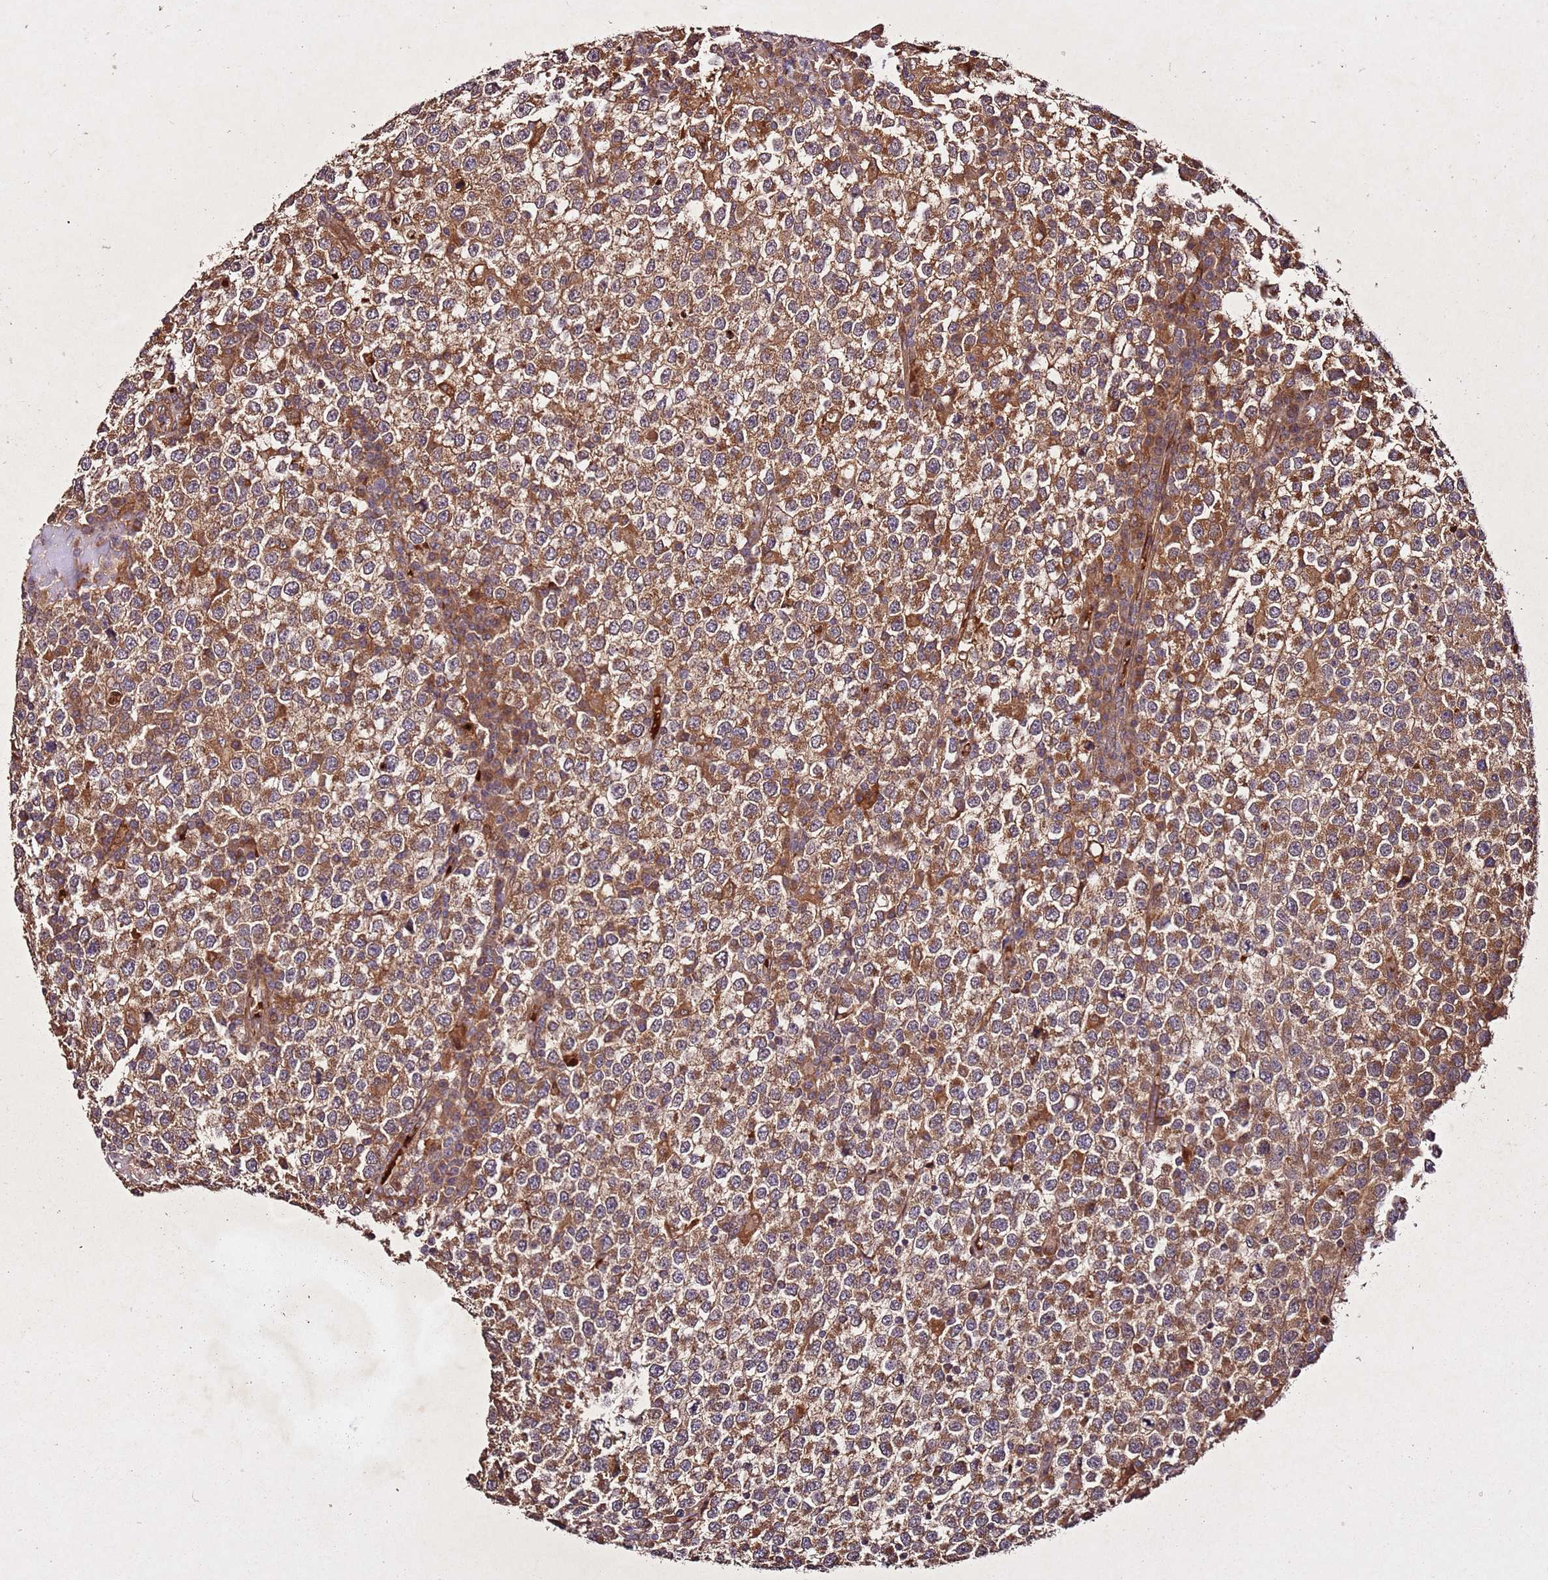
{"staining": {"intensity": "moderate", "quantity": ">75%", "location": "cytoplasmic/membranous"}, "tissue": "testis cancer", "cell_type": "Tumor cells", "image_type": "cancer", "snomed": [{"axis": "morphology", "description": "Seminoma, NOS"}, {"axis": "topography", "description": "Testis"}], "caption": "Testis cancer stained for a protein (brown) demonstrates moderate cytoplasmic/membranous positive staining in about >75% of tumor cells.", "gene": "PTMA", "patient": {"sex": "male", "age": 65}}